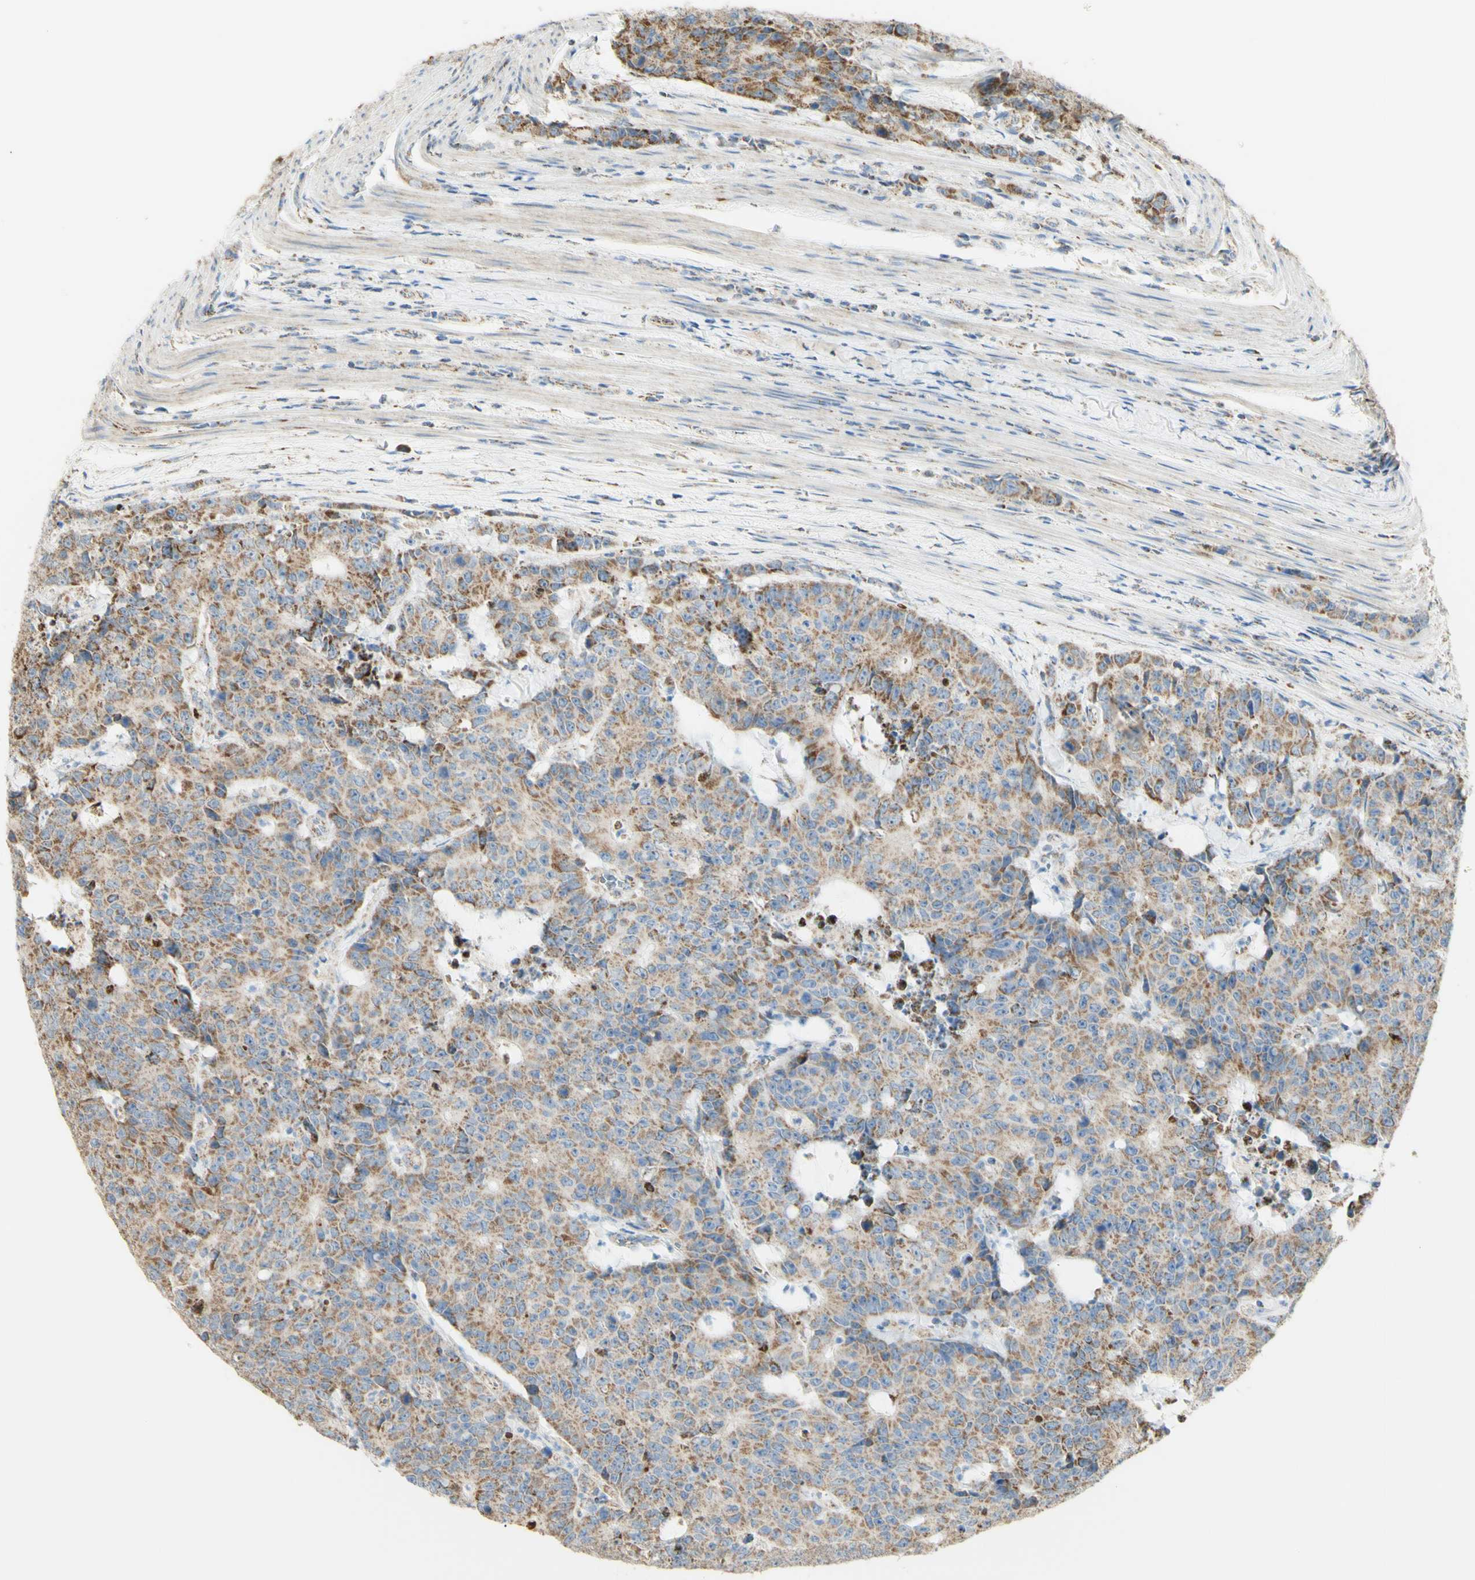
{"staining": {"intensity": "weak", "quantity": ">75%", "location": "cytoplasmic/membranous"}, "tissue": "colorectal cancer", "cell_type": "Tumor cells", "image_type": "cancer", "snomed": [{"axis": "morphology", "description": "Adenocarcinoma, NOS"}, {"axis": "topography", "description": "Colon"}], "caption": "Protein staining of adenocarcinoma (colorectal) tissue shows weak cytoplasmic/membranous positivity in approximately >75% of tumor cells.", "gene": "LETM1", "patient": {"sex": "female", "age": 86}}